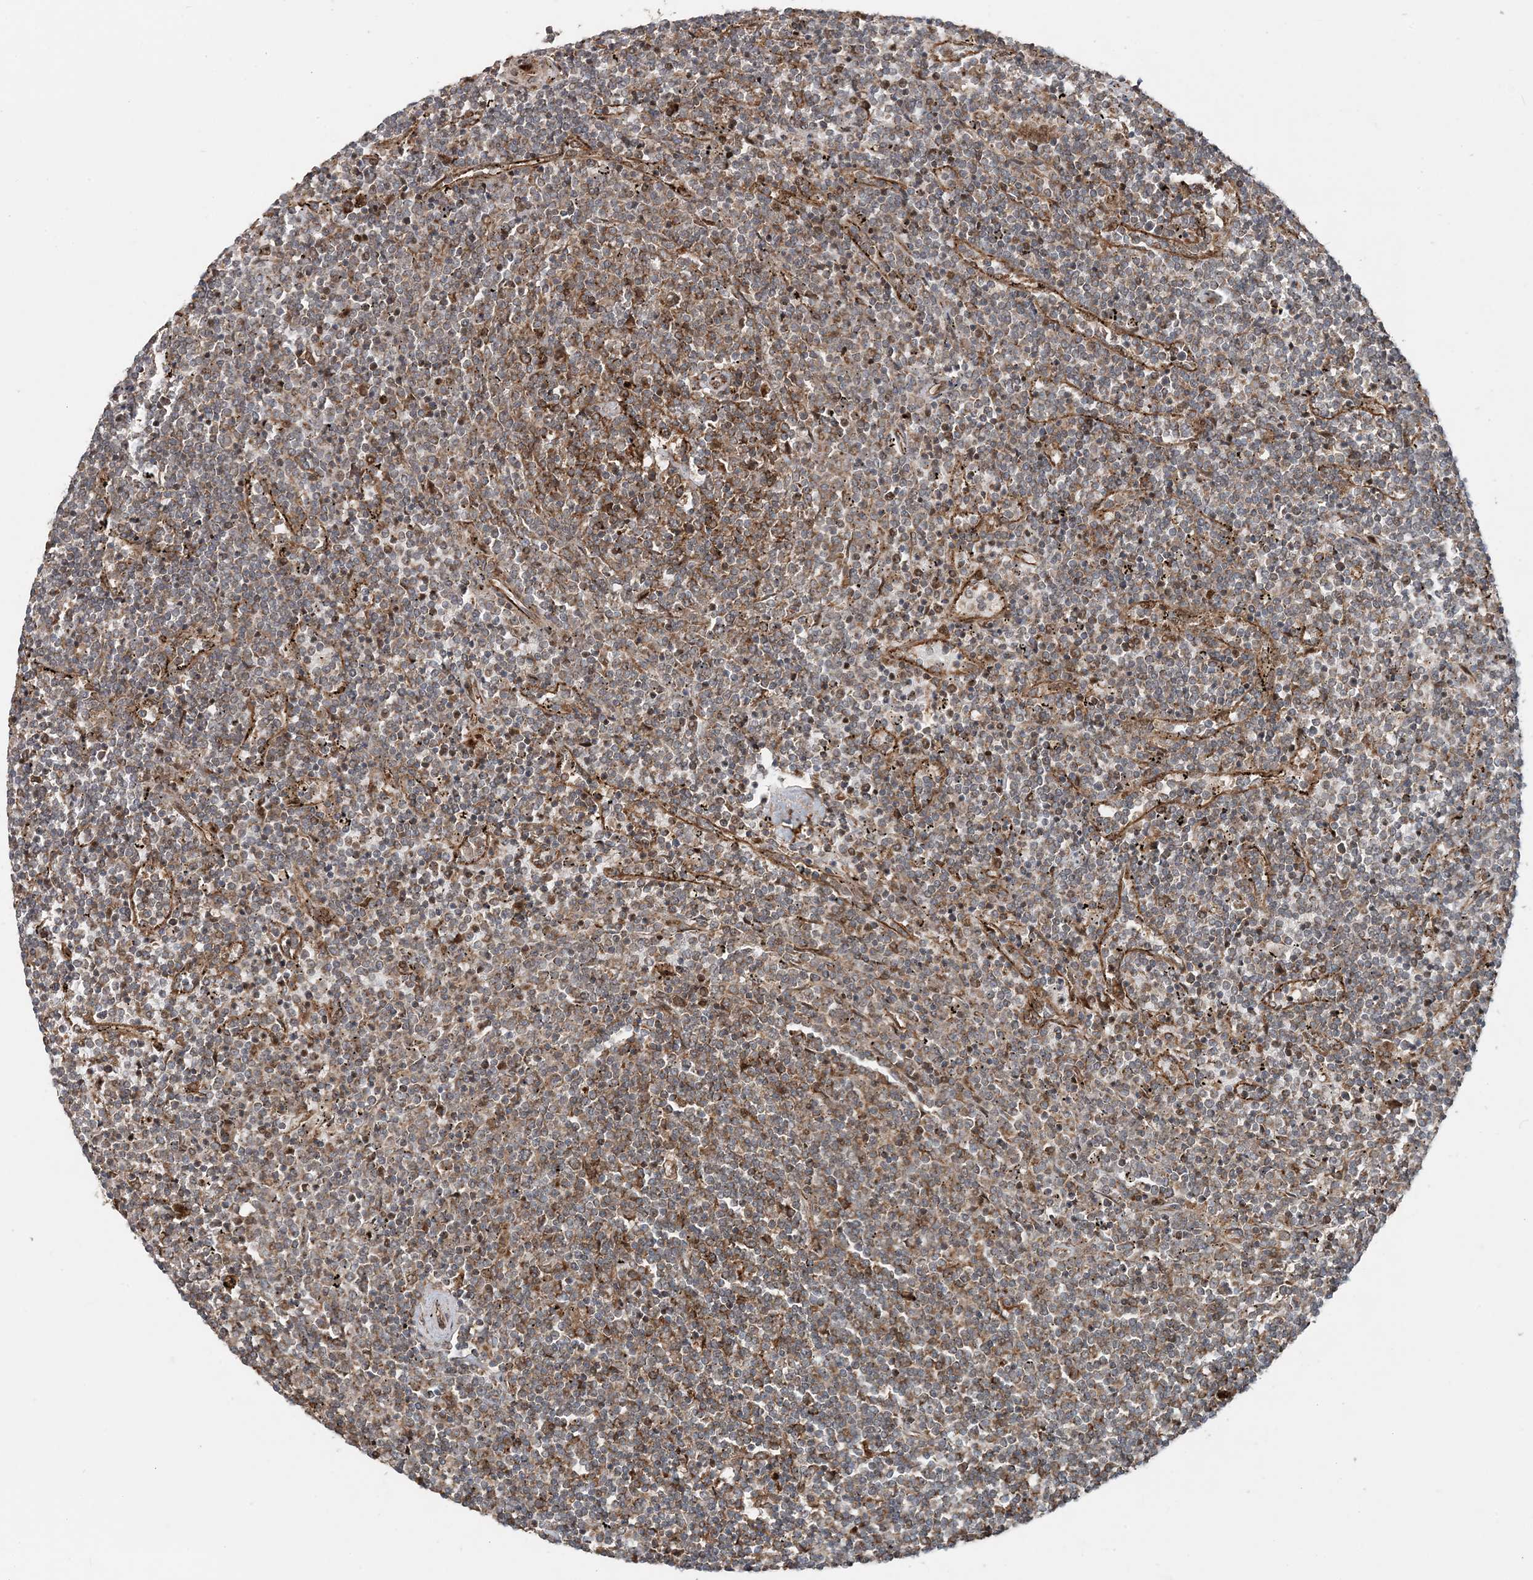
{"staining": {"intensity": "weak", "quantity": "<25%", "location": "cytoplasmic/membranous"}, "tissue": "lymphoma", "cell_type": "Tumor cells", "image_type": "cancer", "snomed": [{"axis": "morphology", "description": "Malignant lymphoma, non-Hodgkin's type, Low grade"}, {"axis": "topography", "description": "Spleen"}], "caption": "There is no significant expression in tumor cells of lymphoma.", "gene": "EDEM2", "patient": {"sex": "female", "age": 50}}